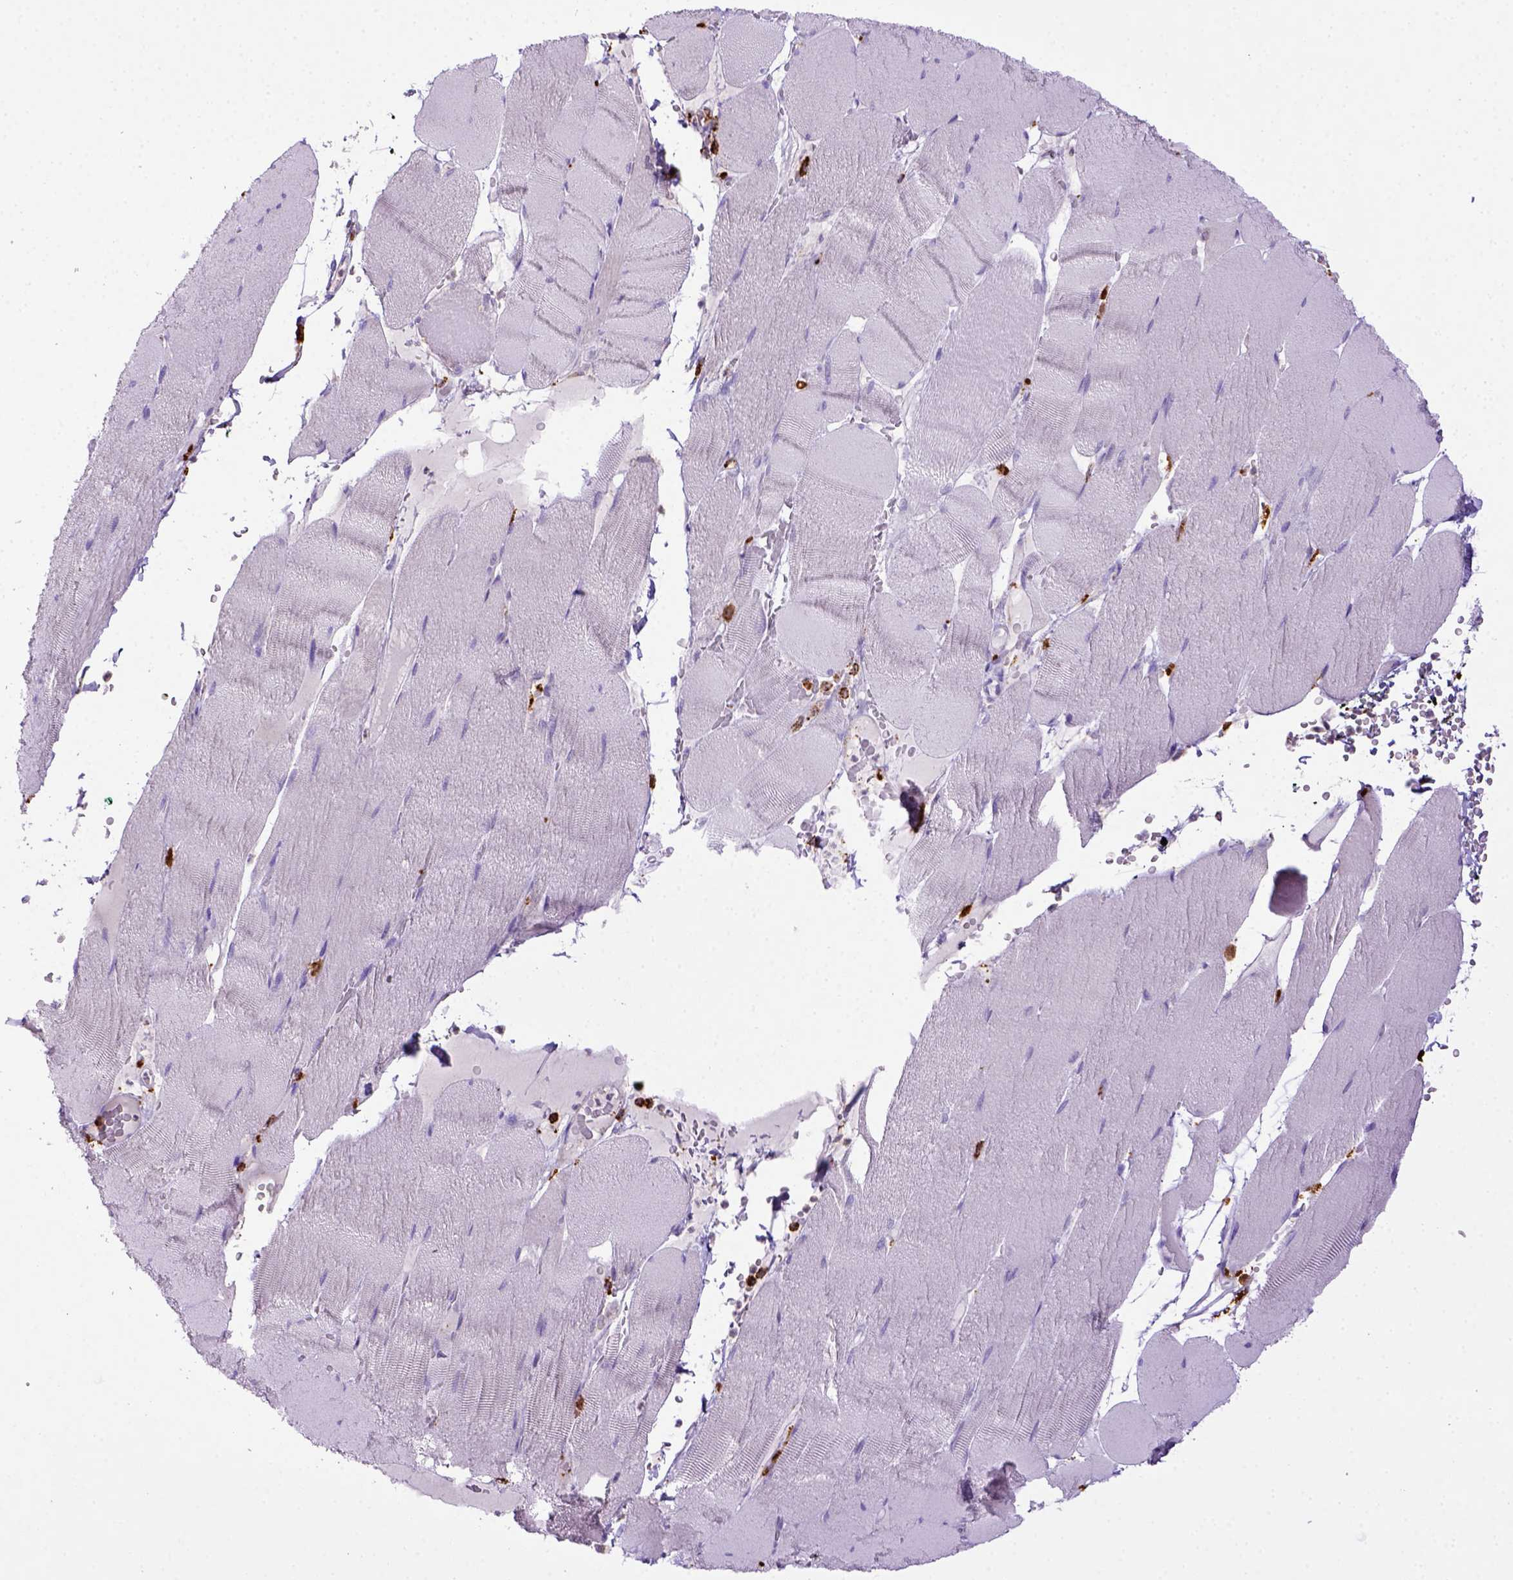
{"staining": {"intensity": "negative", "quantity": "none", "location": "none"}, "tissue": "skeletal muscle", "cell_type": "Myocytes", "image_type": "normal", "snomed": [{"axis": "morphology", "description": "Normal tissue, NOS"}, {"axis": "topography", "description": "Skeletal muscle"}], "caption": "Immunohistochemistry (IHC) micrograph of benign skeletal muscle: skeletal muscle stained with DAB reveals no significant protein positivity in myocytes.", "gene": "CD68", "patient": {"sex": "male", "age": 56}}